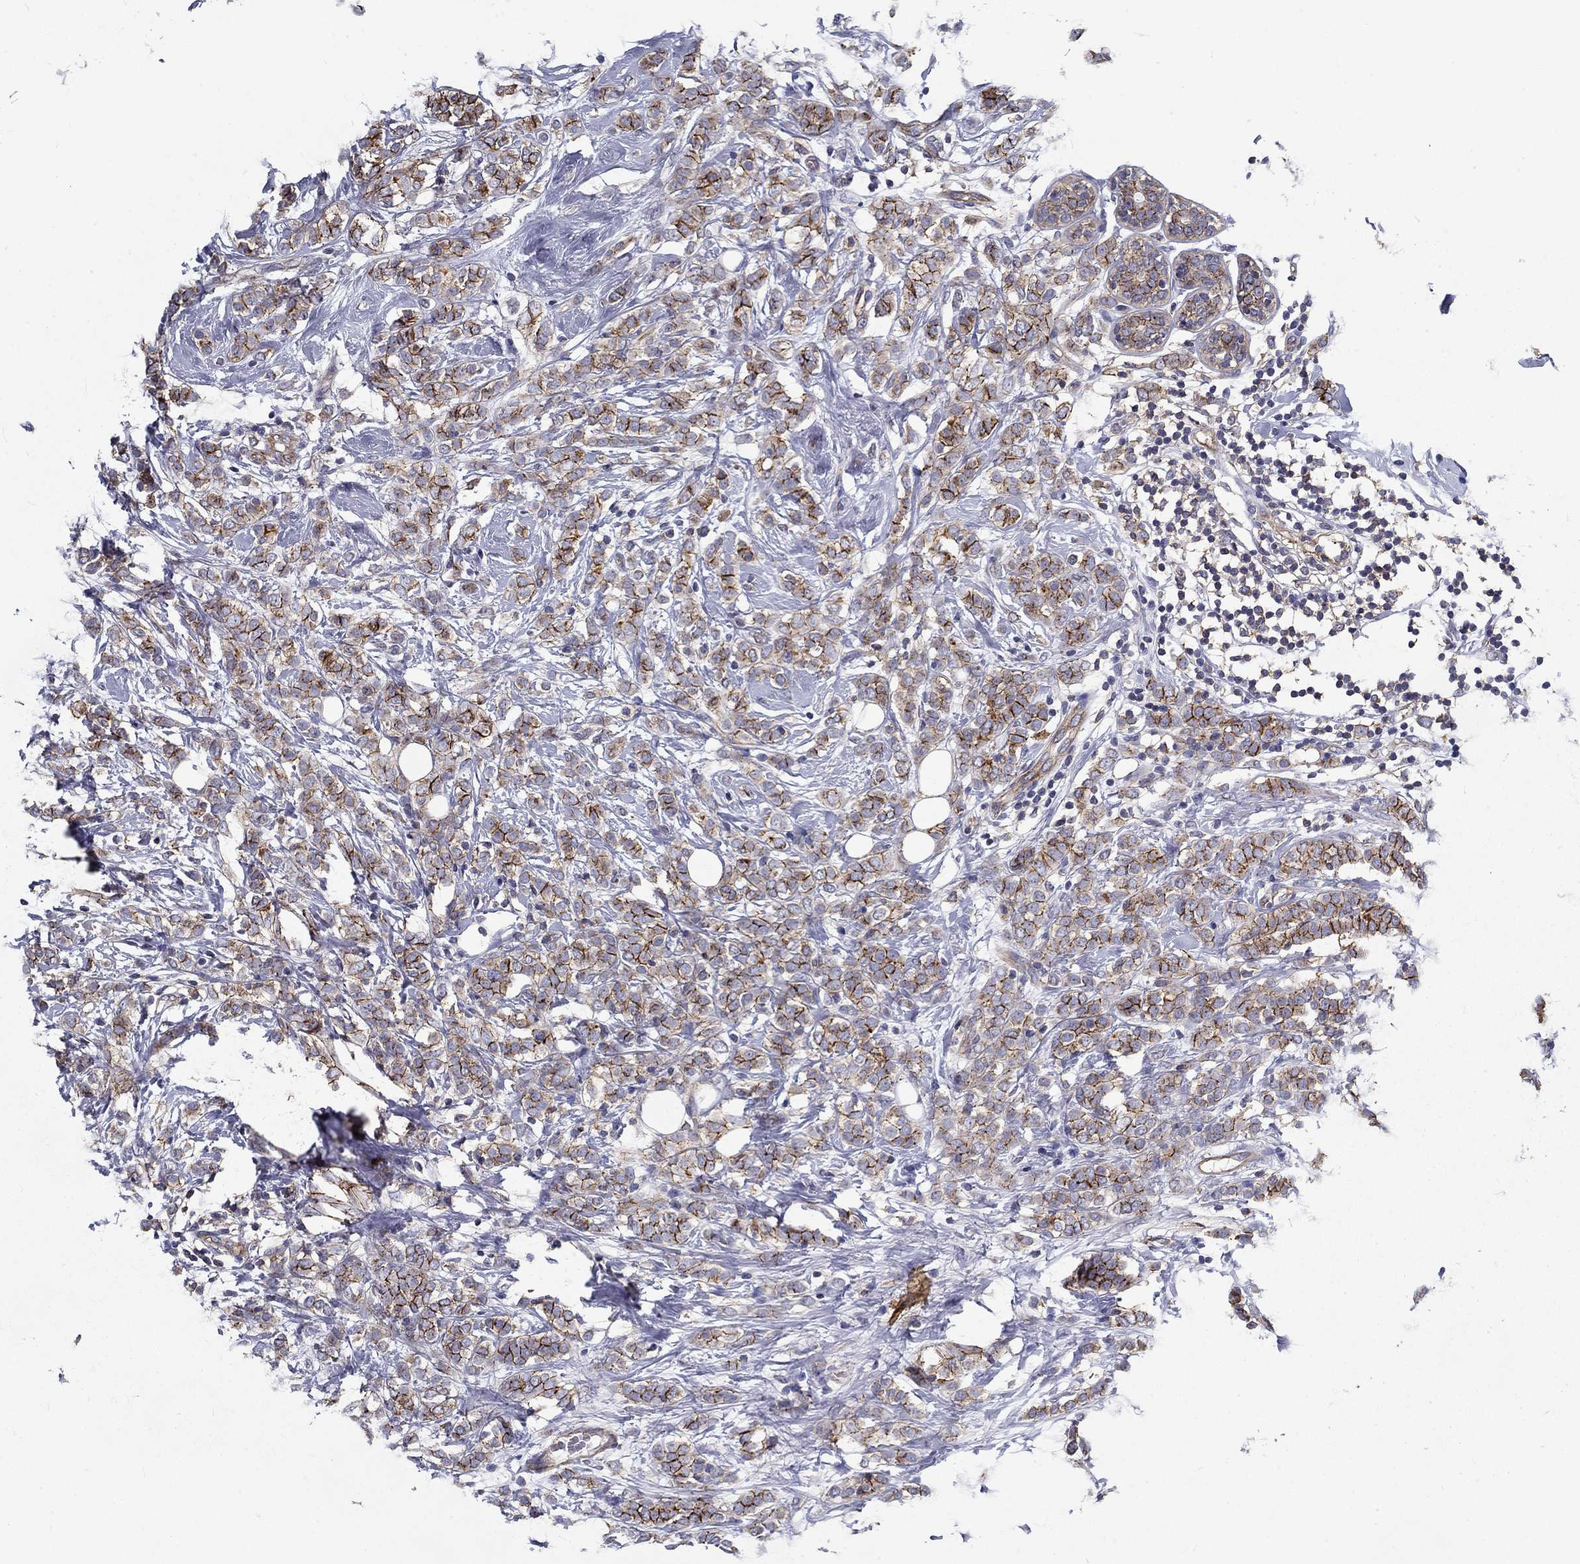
{"staining": {"intensity": "strong", "quantity": ">75%", "location": "cytoplasmic/membranous"}, "tissue": "breast cancer", "cell_type": "Tumor cells", "image_type": "cancer", "snomed": [{"axis": "morphology", "description": "Lobular carcinoma"}, {"axis": "topography", "description": "Breast"}], "caption": "Immunohistochemical staining of human breast lobular carcinoma displays strong cytoplasmic/membranous protein staining in about >75% of tumor cells. (brown staining indicates protein expression, while blue staining denotes nuclei).", "gene": "ALDH4A1", "patient": {"sex": "female", "age": 49}}